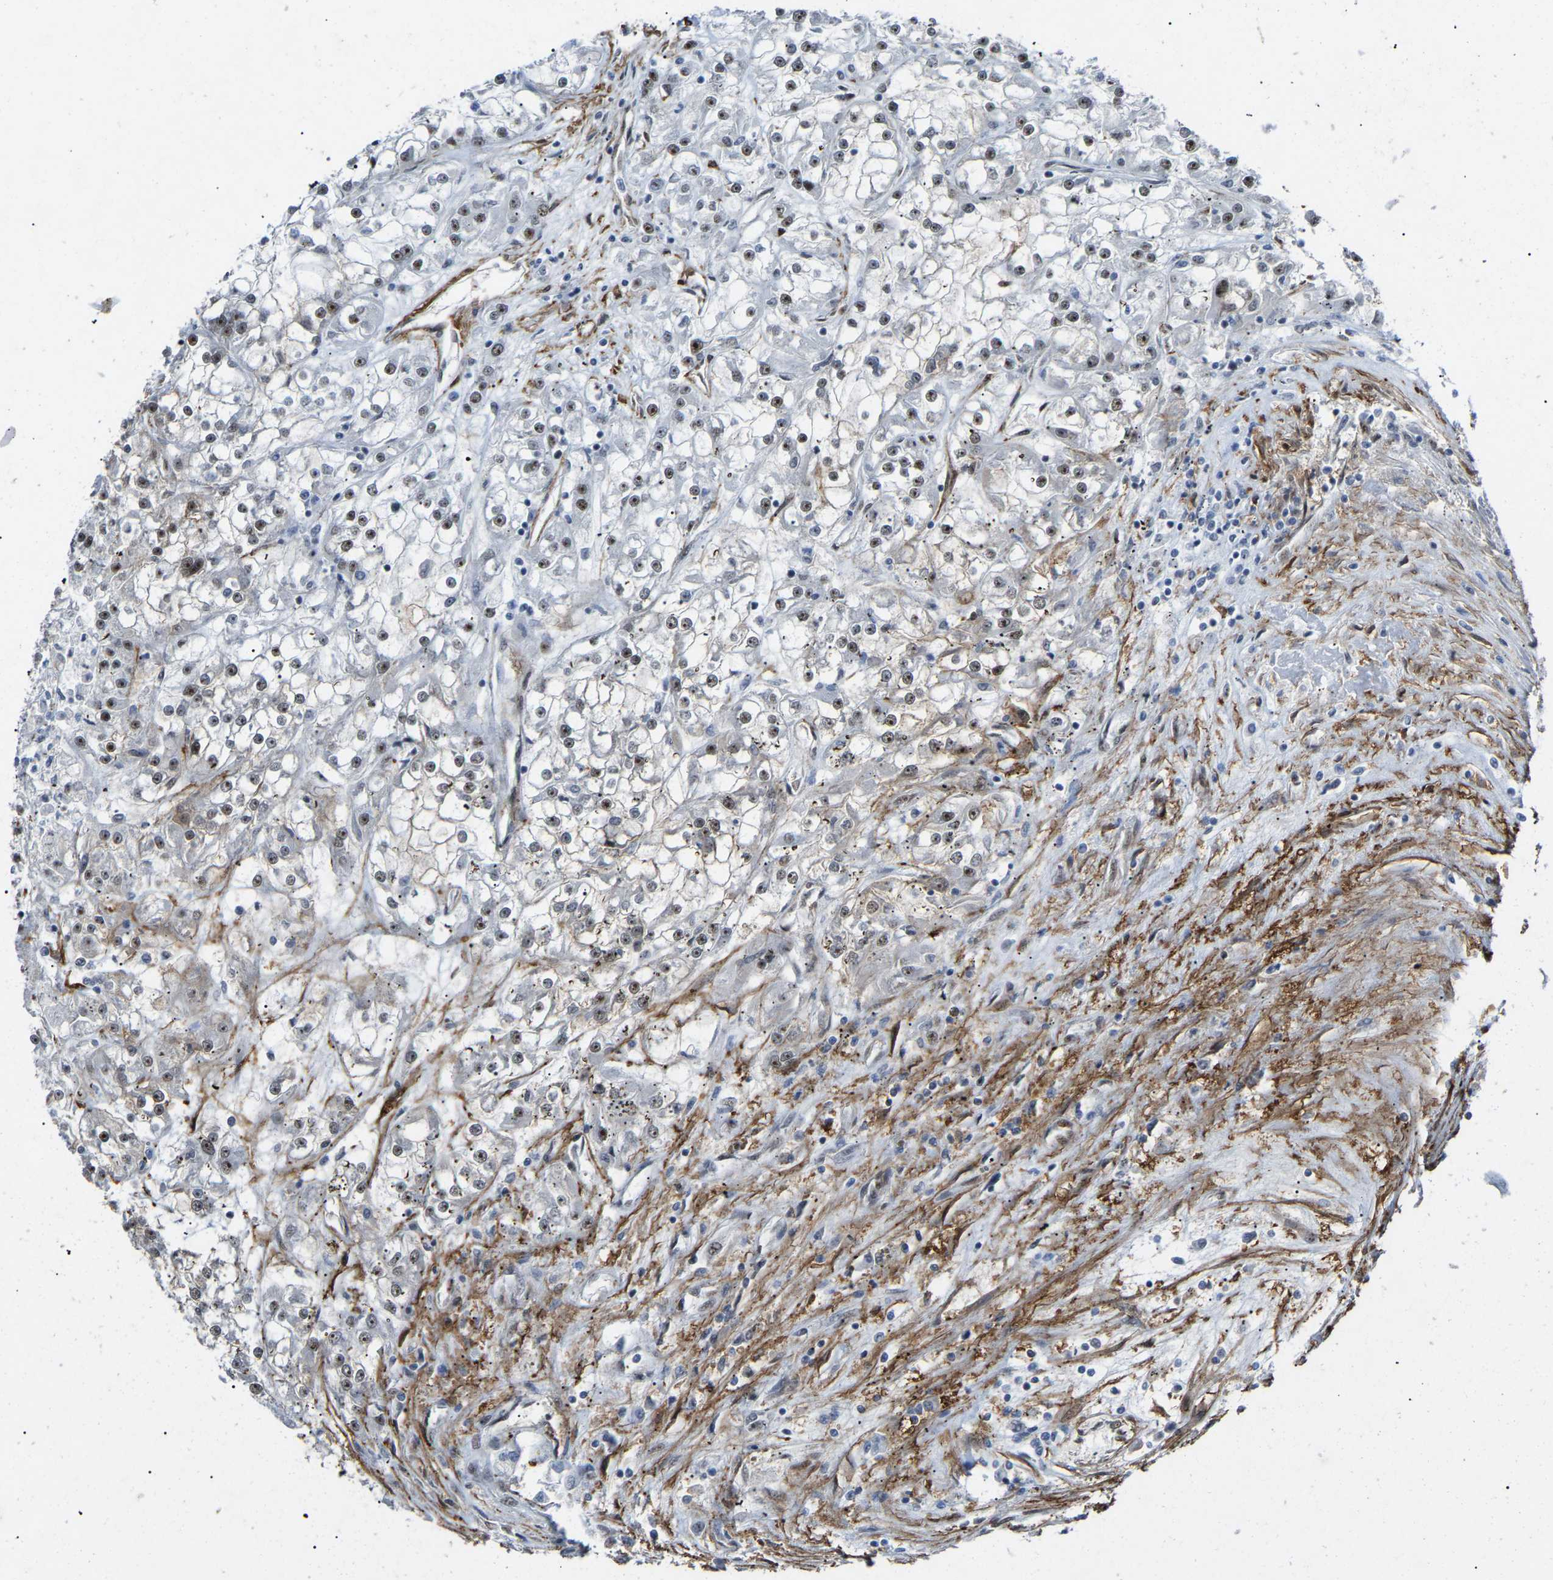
{"staining": {"intensity": "strong", "quantity": "25%-75%", "location": "nuclear"}, "tissue": "renal cancer", "cell_type": "Tumor cells", "image_type": "cancer", "snomed": [{"axis": "morphology", "description": "Adenocarcinoma, NOS"}, {"axis": "topography", "description": "Kidney"}], "caption": "Immunohistochemistry (IHC) image of human renal cancer stained for a protein (brown), which displays high levels of strong nuclear positivity in about 25%-75% of tumor cells.", "gene": "DDX5", "patient": {"sex": "female", "age": 52}}